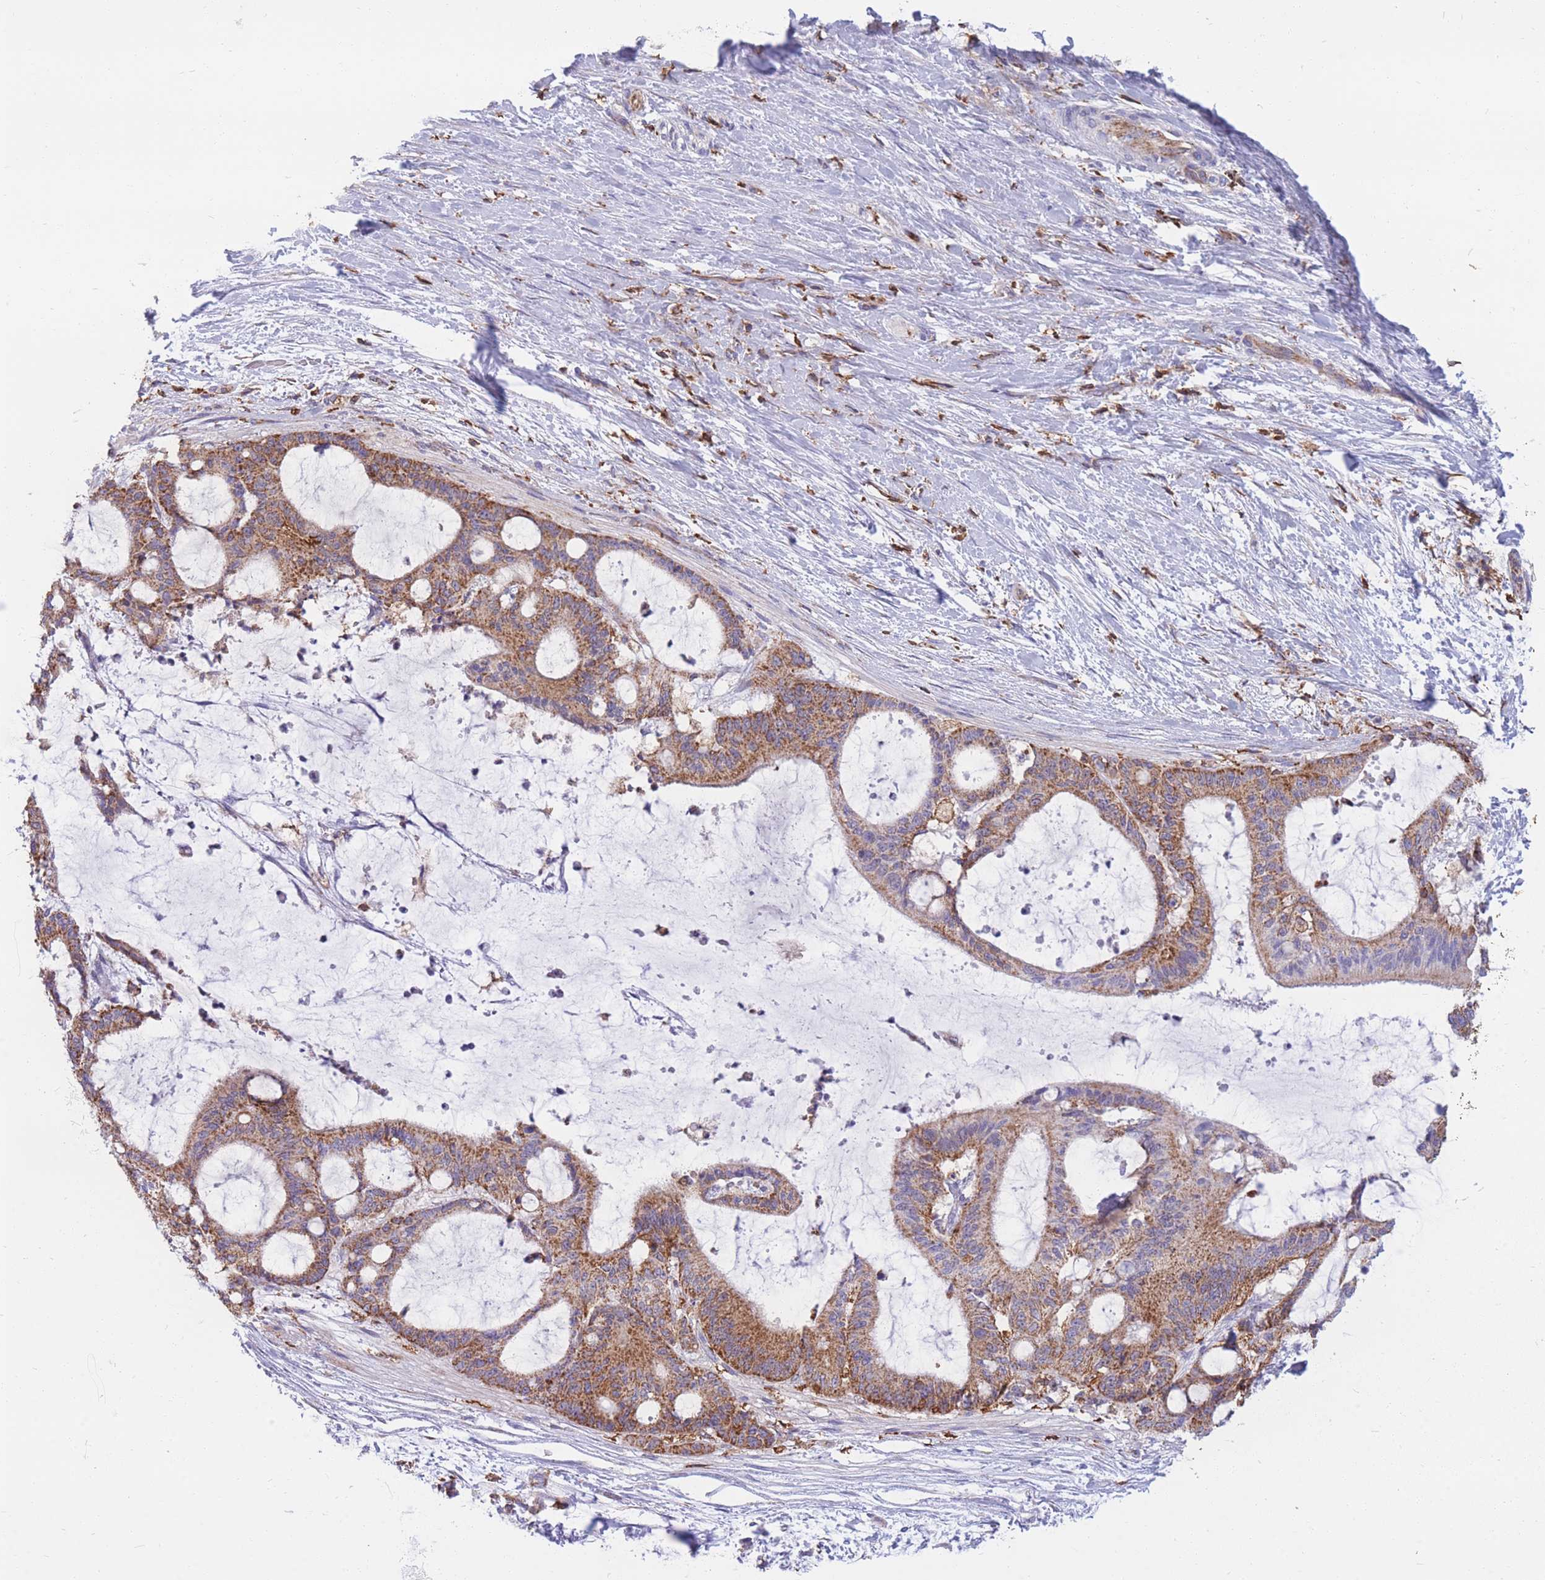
{"staining": {"intensity": "moderate", "quantity": ">75%", "location": "cytoplasmic/membranous"}, "tissue": "liver cancer", "cell_type": "Tumor cells", "image_type": "cancer", "snomed": [{"axis": "morphology", "description": "Normal tissue, NOS"}, {"axis": "morphology", "description": "Cholangiocarcinoma"}, {"axis": "topography", "description": "Liver"}, {"axis": "topography", "description": "Peripheral nerve tissue"}], "caption": "Immunohistochemical staining of human liver cholangiocarcinoma demonstrates medium levels of moderate cytoplasmic/membranous positivity in about >75% of tumor cells.", "gene": "MRPL54", "patient": {"sex": "female", "age": 73}}